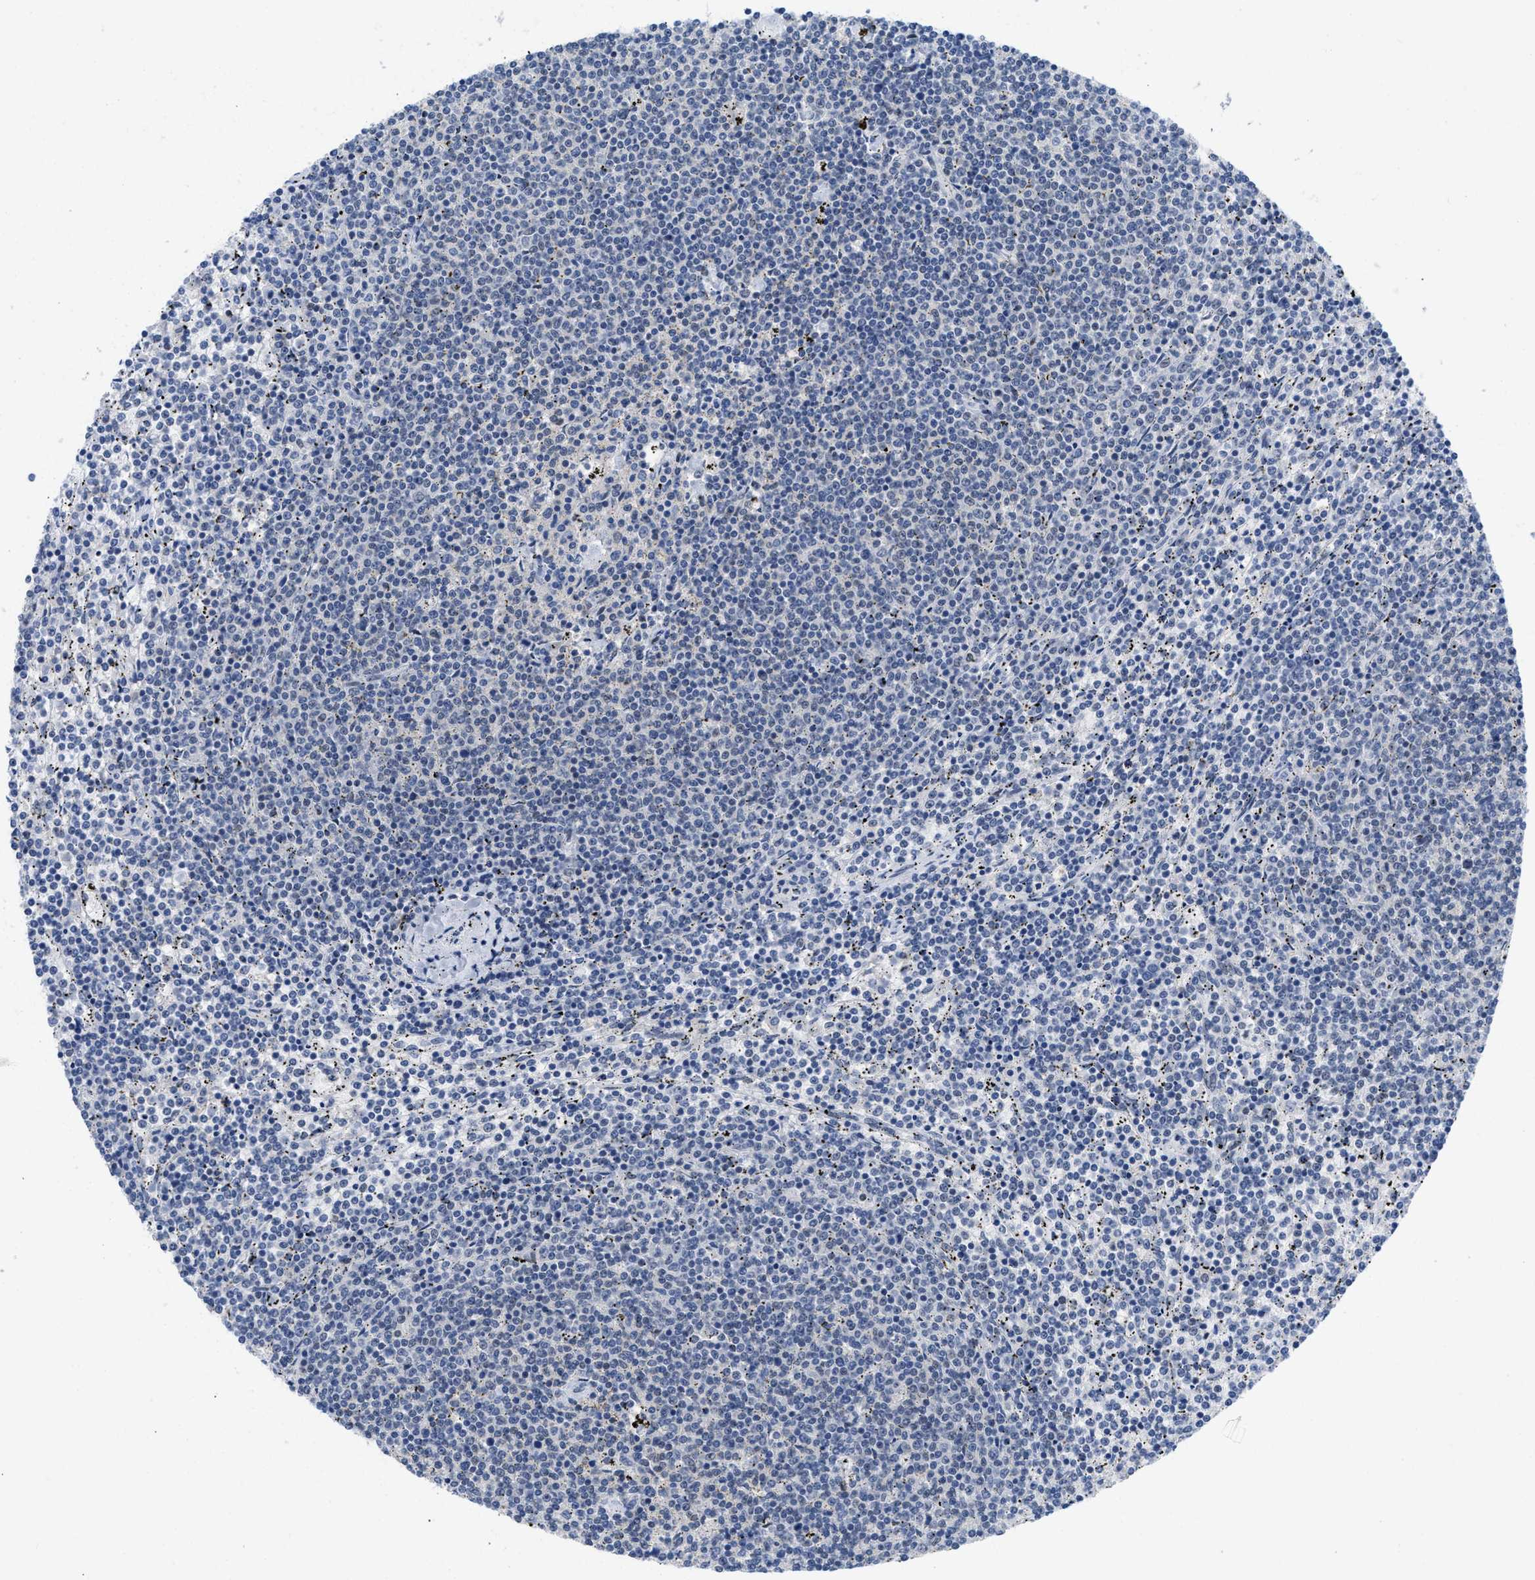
{"staining": {"intensity": "negative", "quantity": "none", "location": "none"}, "tissue": "lymphoma", "cell_type": "Tumor cells", "image_type": "cancer", "snomed": [{"axis": "morphology", "description": "Malignant lymphoma, non-Hodgkin's type, Low grade"}, {"axis": "topography", "description": "Spleen"}], "caption": "Immunohistochemical staining of human lymphoma displays no significant expression in tumor cells.", "gene": "GGNBP2", "patient": {"sex": "female", "age": 50}}